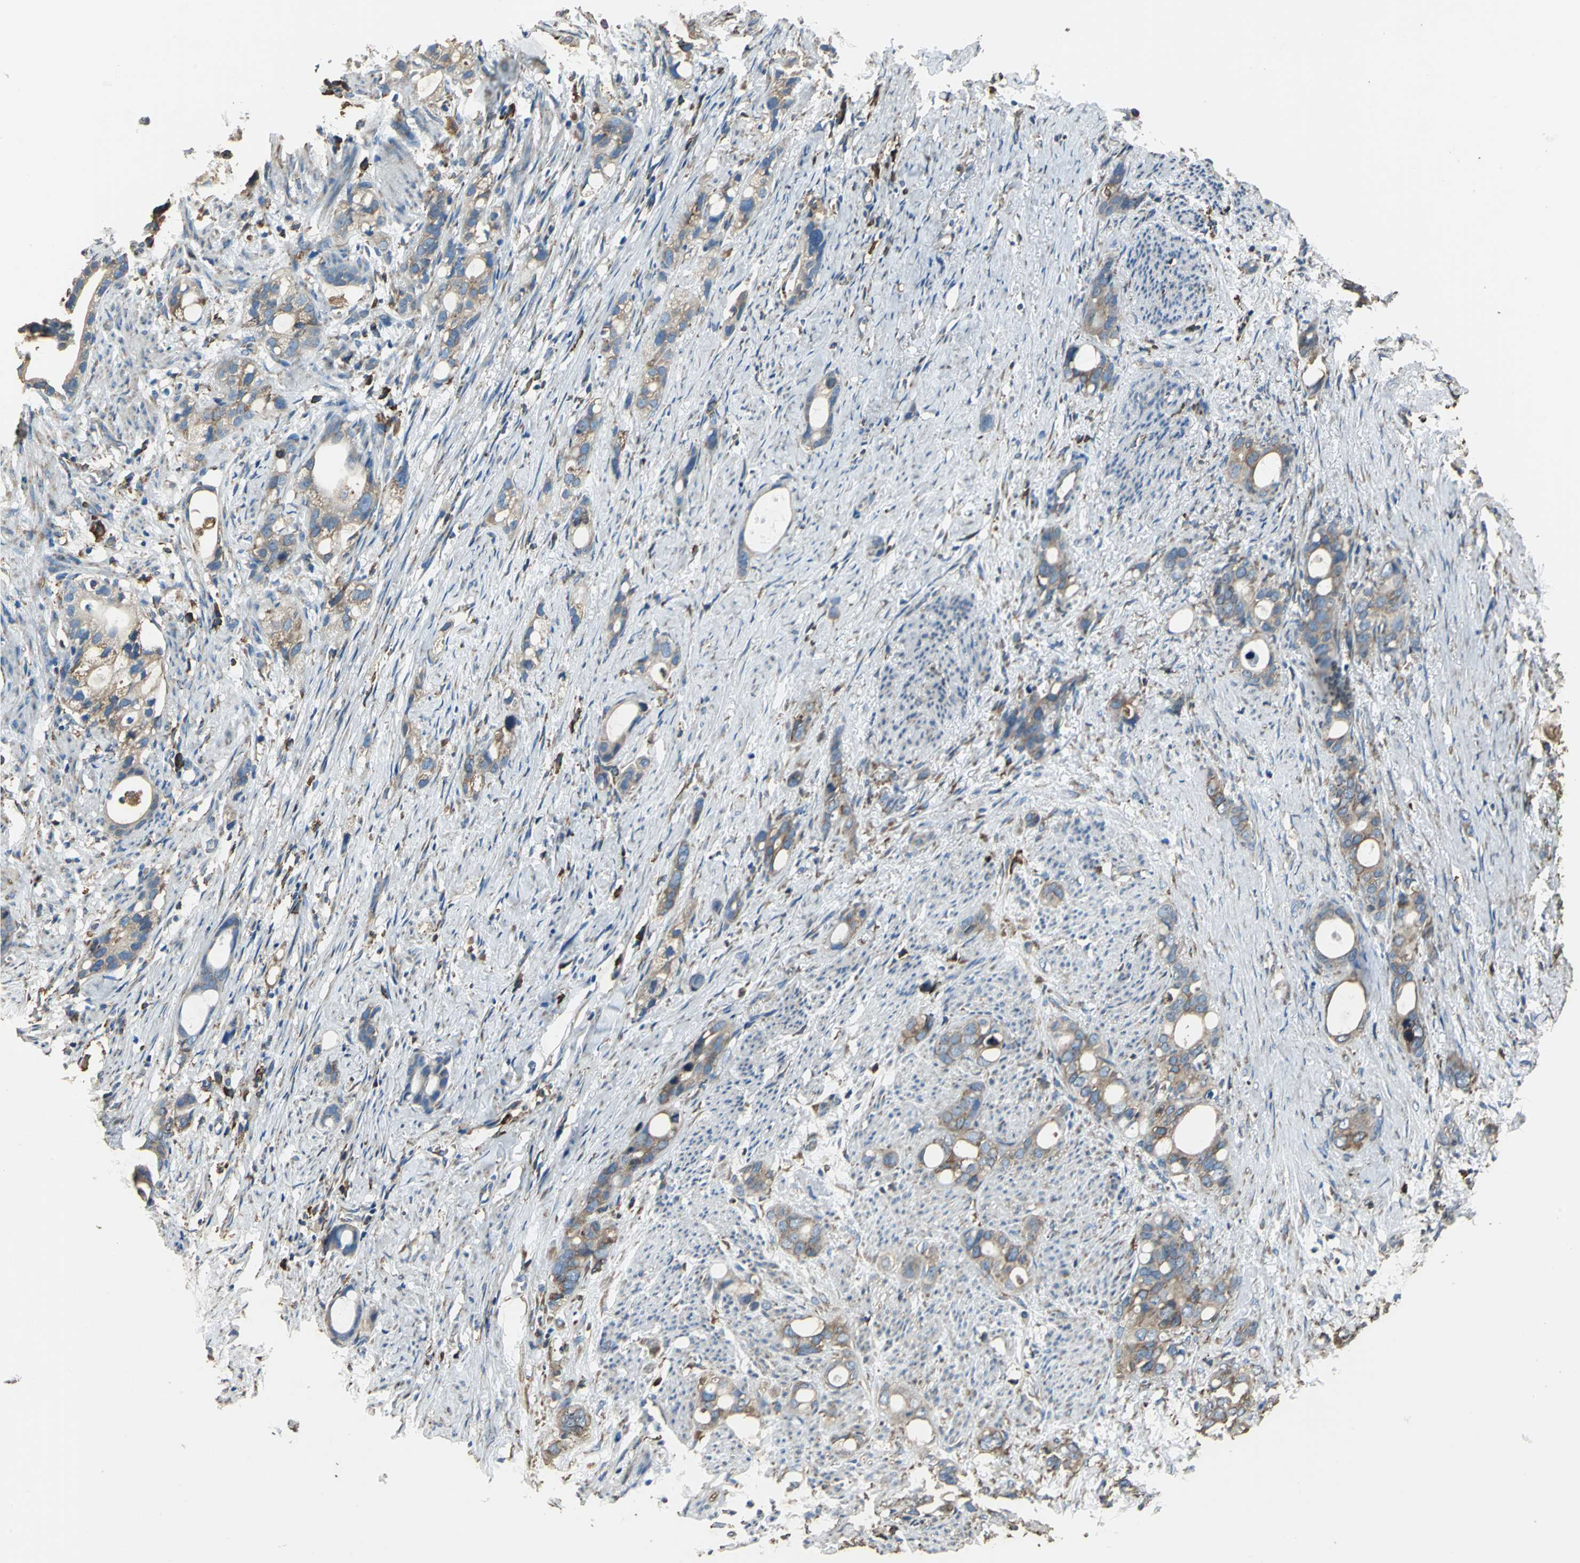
{"staining": {"intensity": "moderate", "quantity": ">75%", "location": "cytoplasmic/membranous"}, "tissue": "stomach cancer", "cell_type": "Tumor cells", "image_type": "cancer", "snomed": [{"axis": "morphology", "description": "Adenocarcinoma, NOS"}, {"axis": "topography", "description": "Stomach"}], "caption": "Human stomach cancer stained with a protein marker shows moderate staining in tumor cells.", "gene": "GPANK1", "patient": {"sex": "female", "age": 75}}